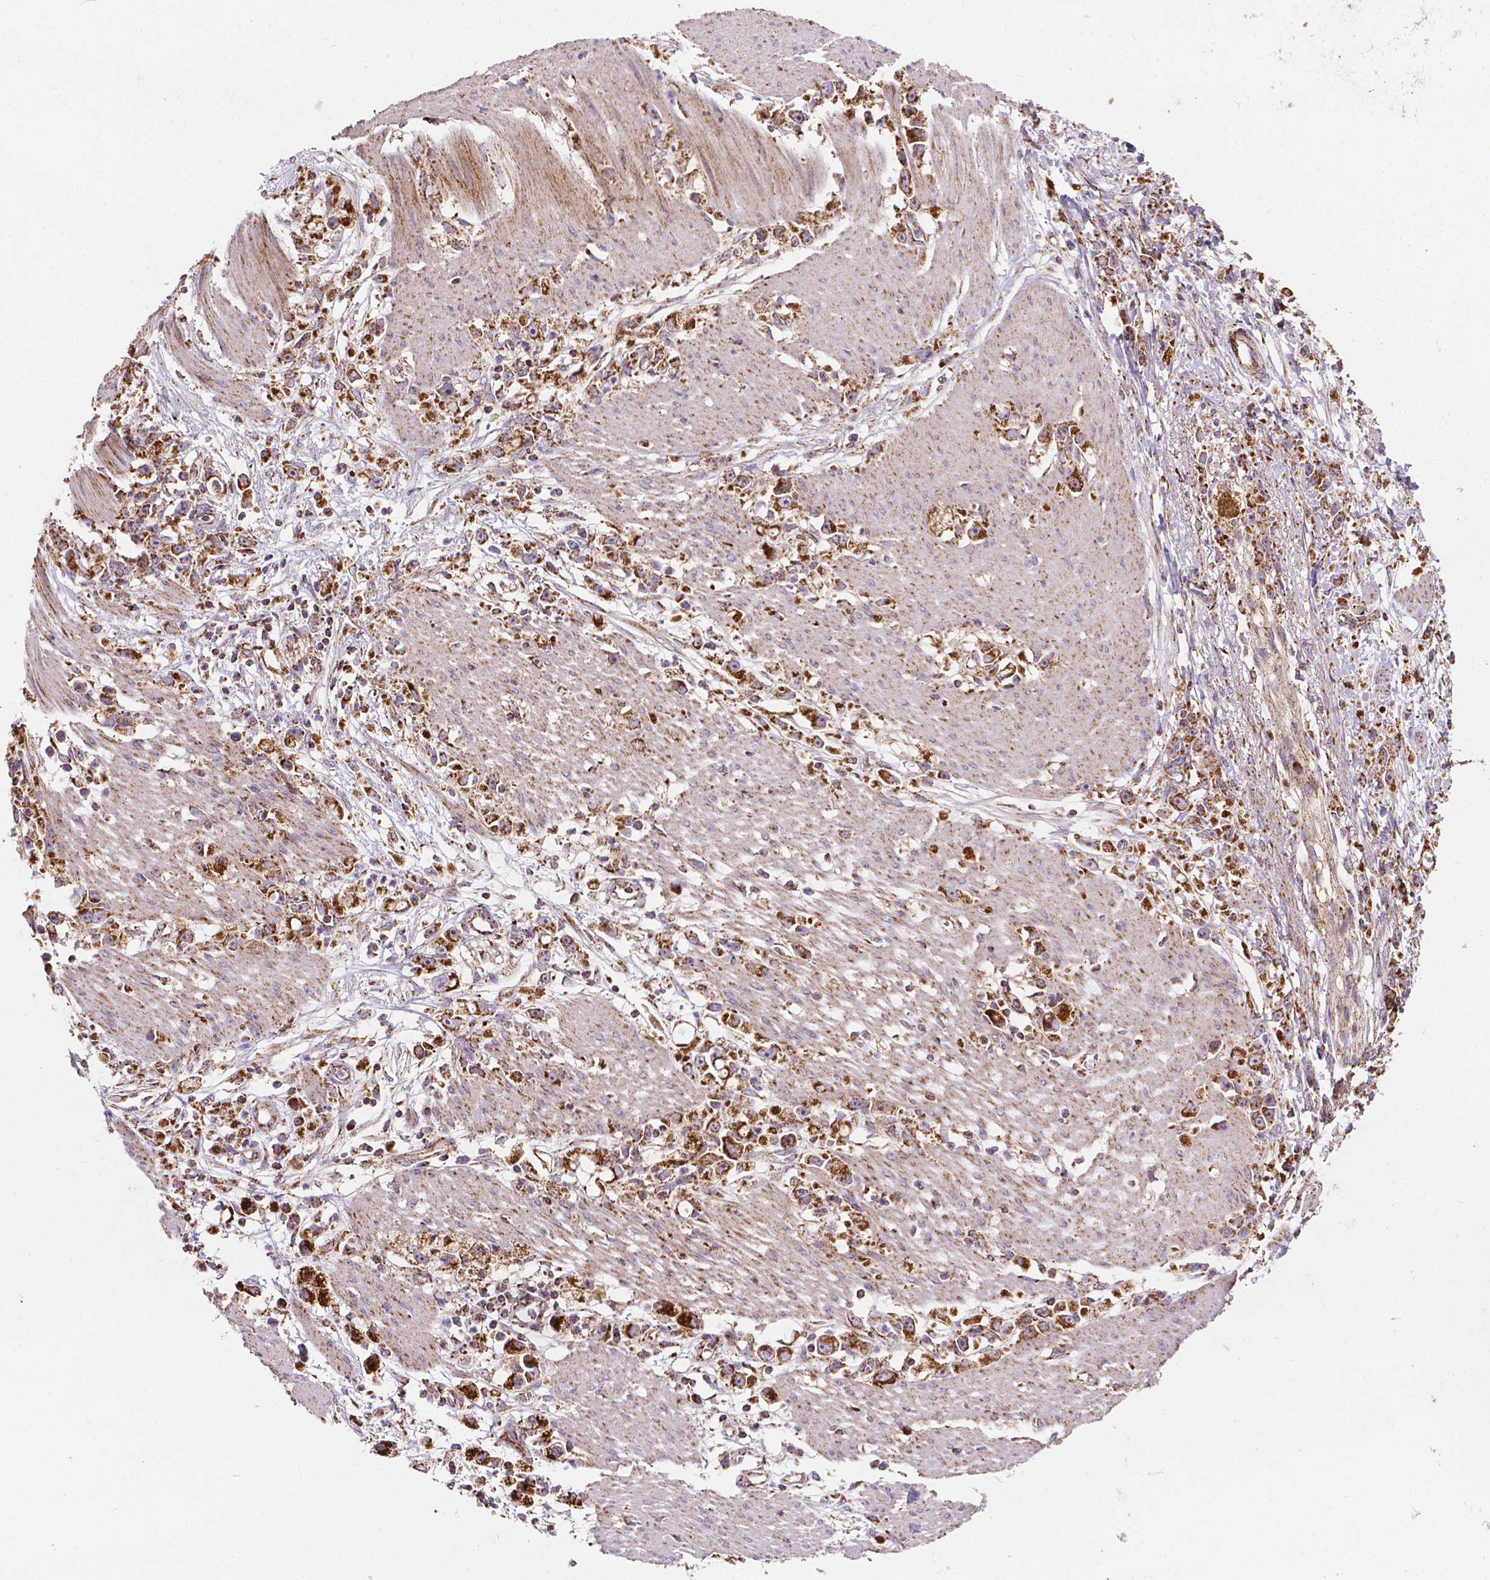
{"staining": {"intensity": "strong", "quantity": ">75%", "location": "cytoplasmic/membranous"}, "tissue": "stomach cancer", "cell_type": "Tumor cells", "image_type": "cancer", "snomed": [{"axis": "morphology", "description": "Adenocarcinoma, NOS"}, {"axis": "topography", "description": "Stomach"}], "caption": "Protein analysis of stomach adenocarcinoma tissue shows strong cytoplasmic/membranous expression in about >75% of tumor cells.", "gene": "ILVBL", "patient": {"sex": "female", "age": 59}}